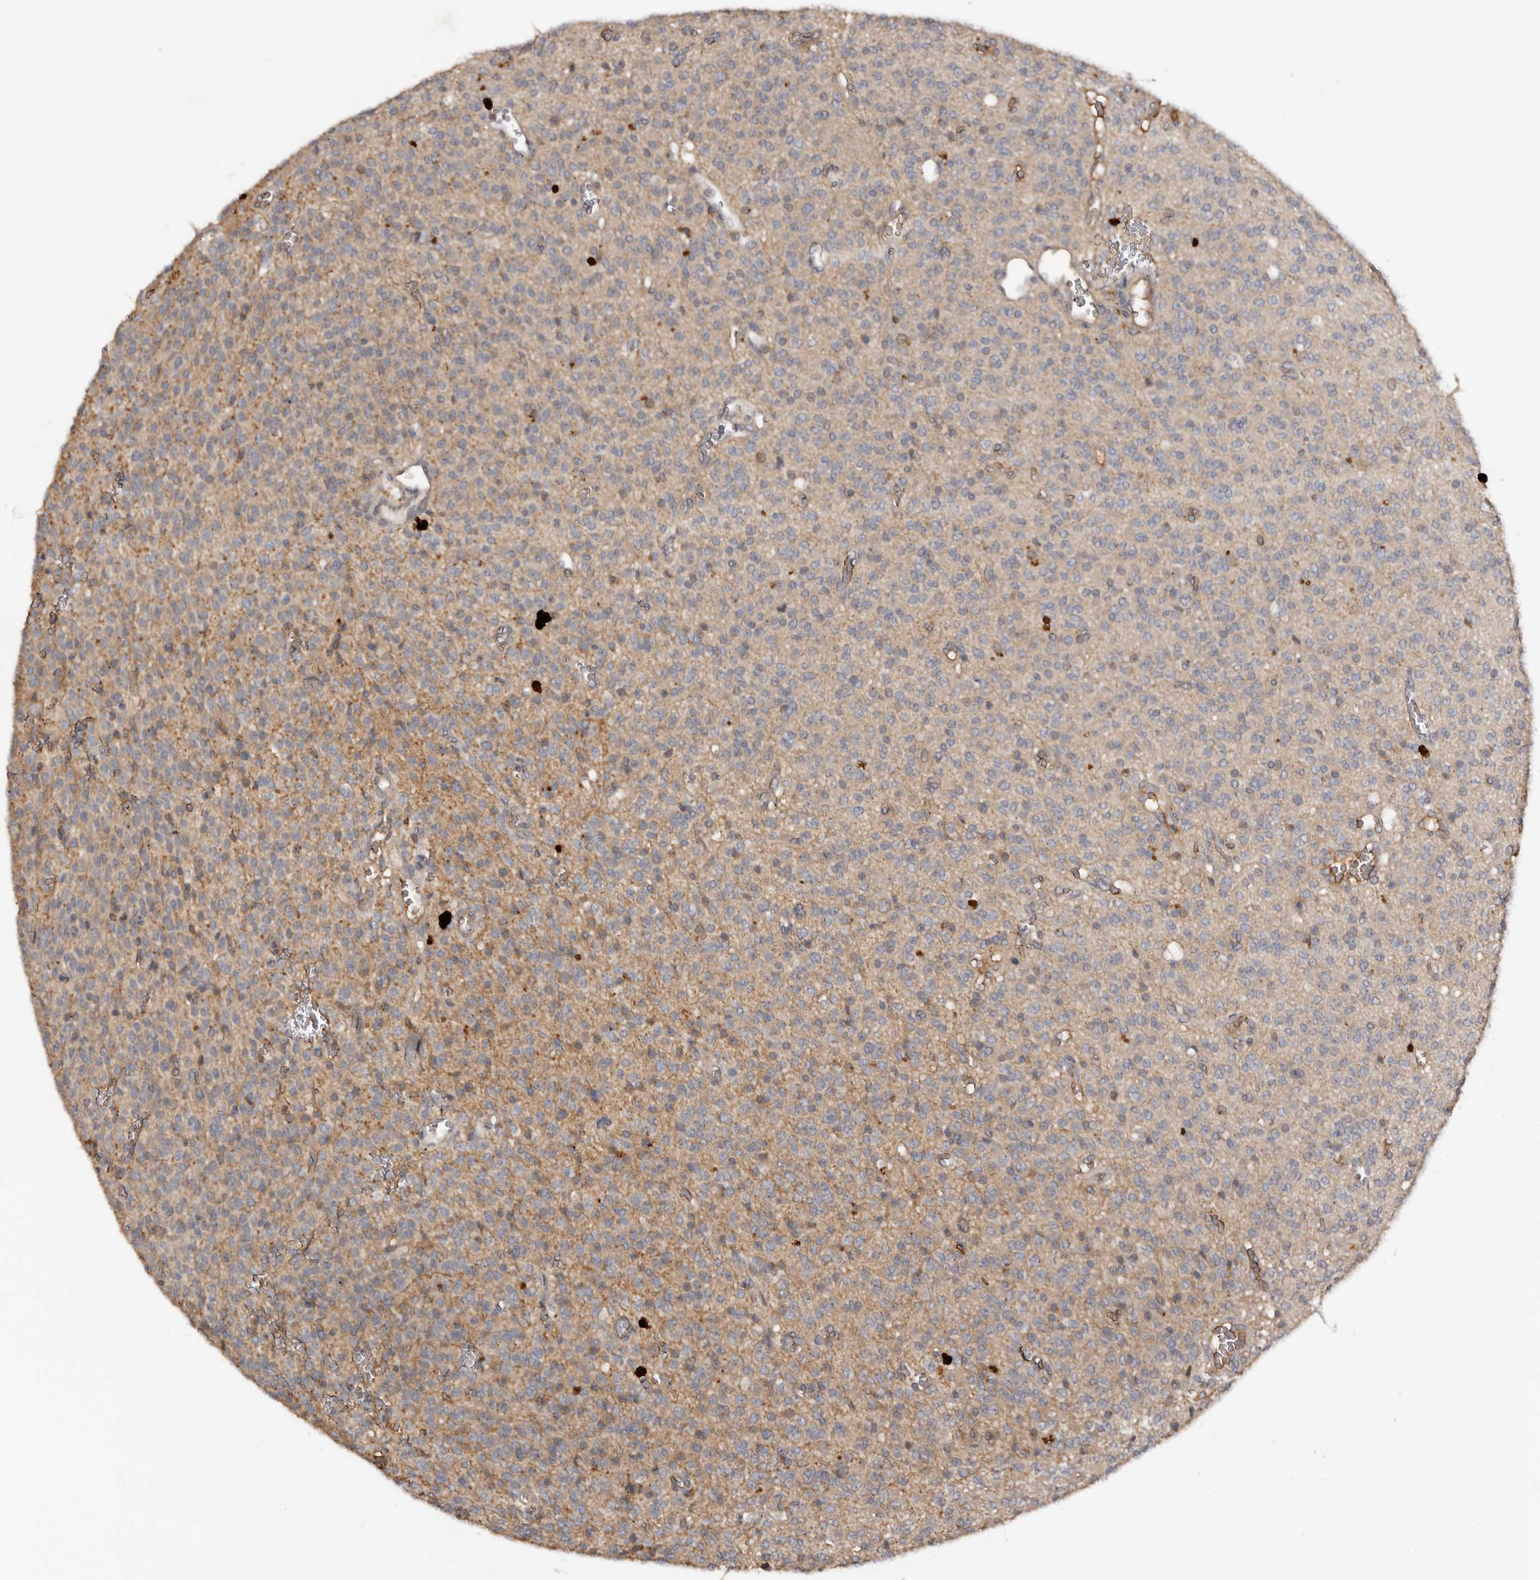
{"staining": {"intensity": "negative", "quantity": "none", "location": "none"}, "tissue": "glioma", "cell_type": "Tumor cells", "image_type": "cancer", "snomed": [{"axis": "morphology", "description": "Glioma, malignant, High grade"}, {"axis": "topography", "description": "Brain"}], "caption": "High magnification brightfield microscopy of malignant glioma (high-grade) stained with DAB (3,3'-diaminobenzidine) (brown) and counterstained with hematoxylin (blue): tumor cells show no significant staining.", "gene": "NMUR1", "patient": {"sex": "male", "age": 34}}